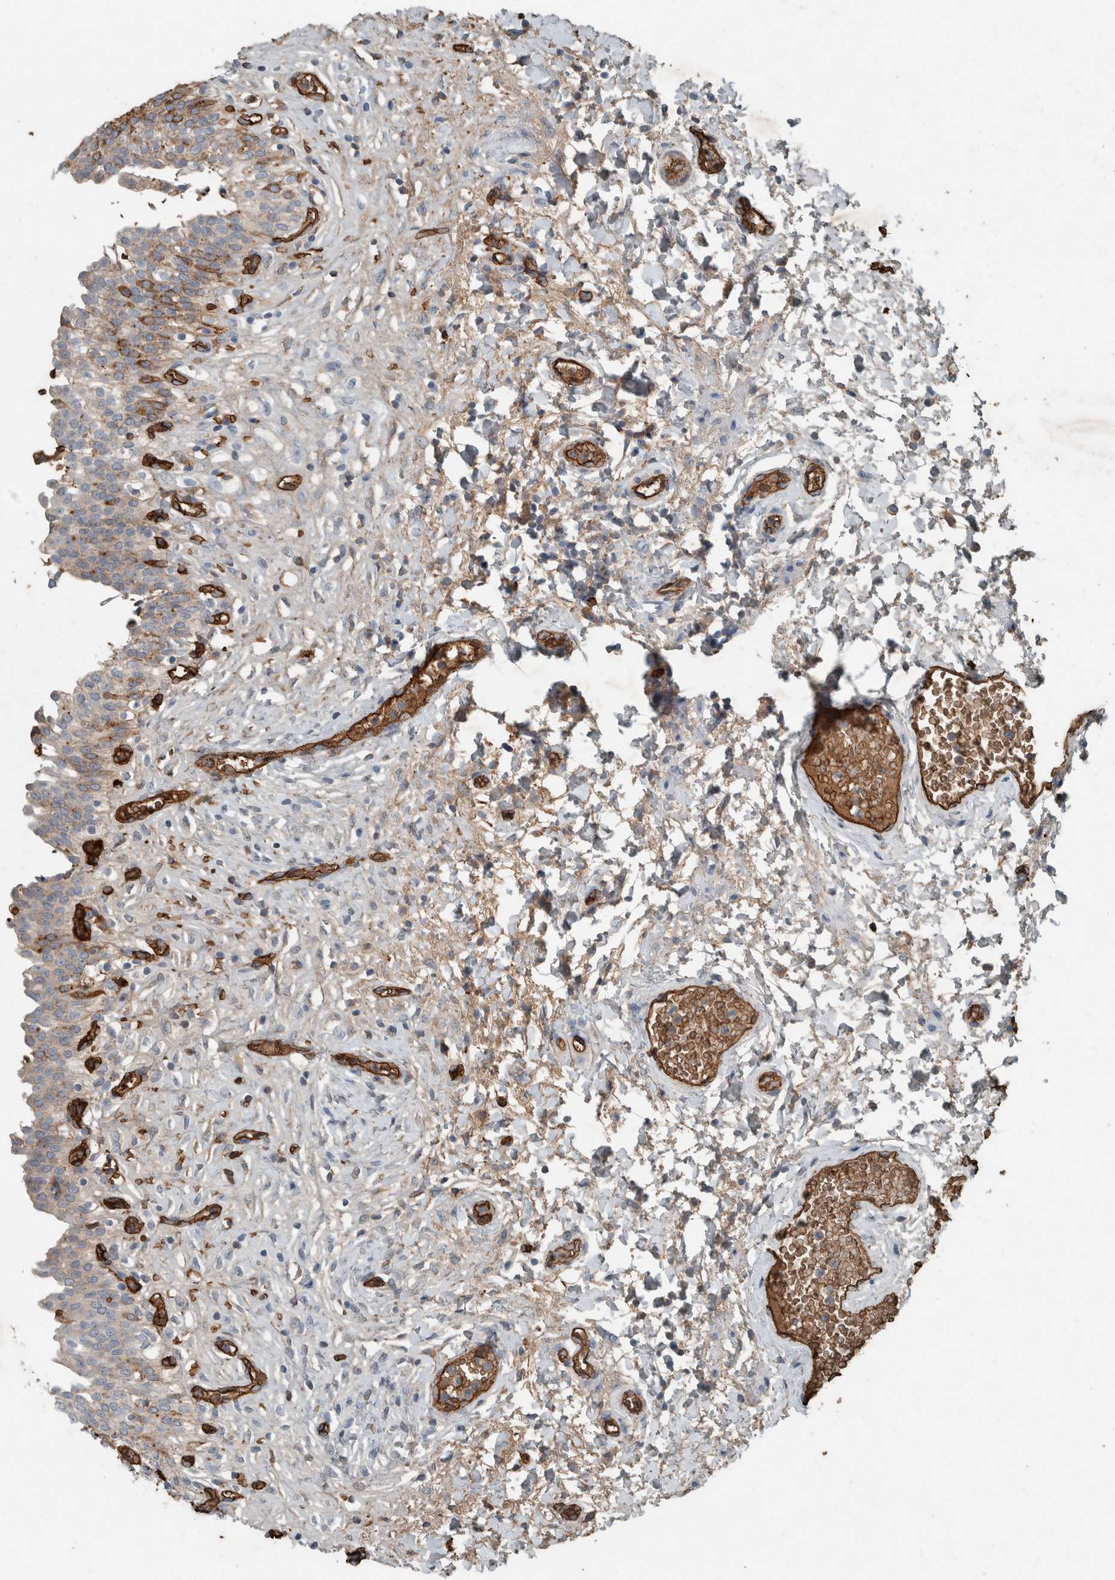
{"staining": {"intensity": "moderate", "quantity": ">75%", "location": "cytoplasmic/membranous"}, "tissue": "urinary bladder", "cell_type": "Urothelial cells", "image_type": "normal", "snomed": [{"axis": "morphology", "description": "Urothelial carcinoma, High grade"}, {"axis": "topography", "description": "Urinary bladder"}], "caption": "A medium amount of moderate cytoplasmic/membranous staining is seen in approximately >75% of urothelial cells in unremarkable urinary bladder. (DAB = brown stain, brightfield microscopy at high magnification).", "gene": "LBP", "patient": {"sex": "male", "age": 46}}